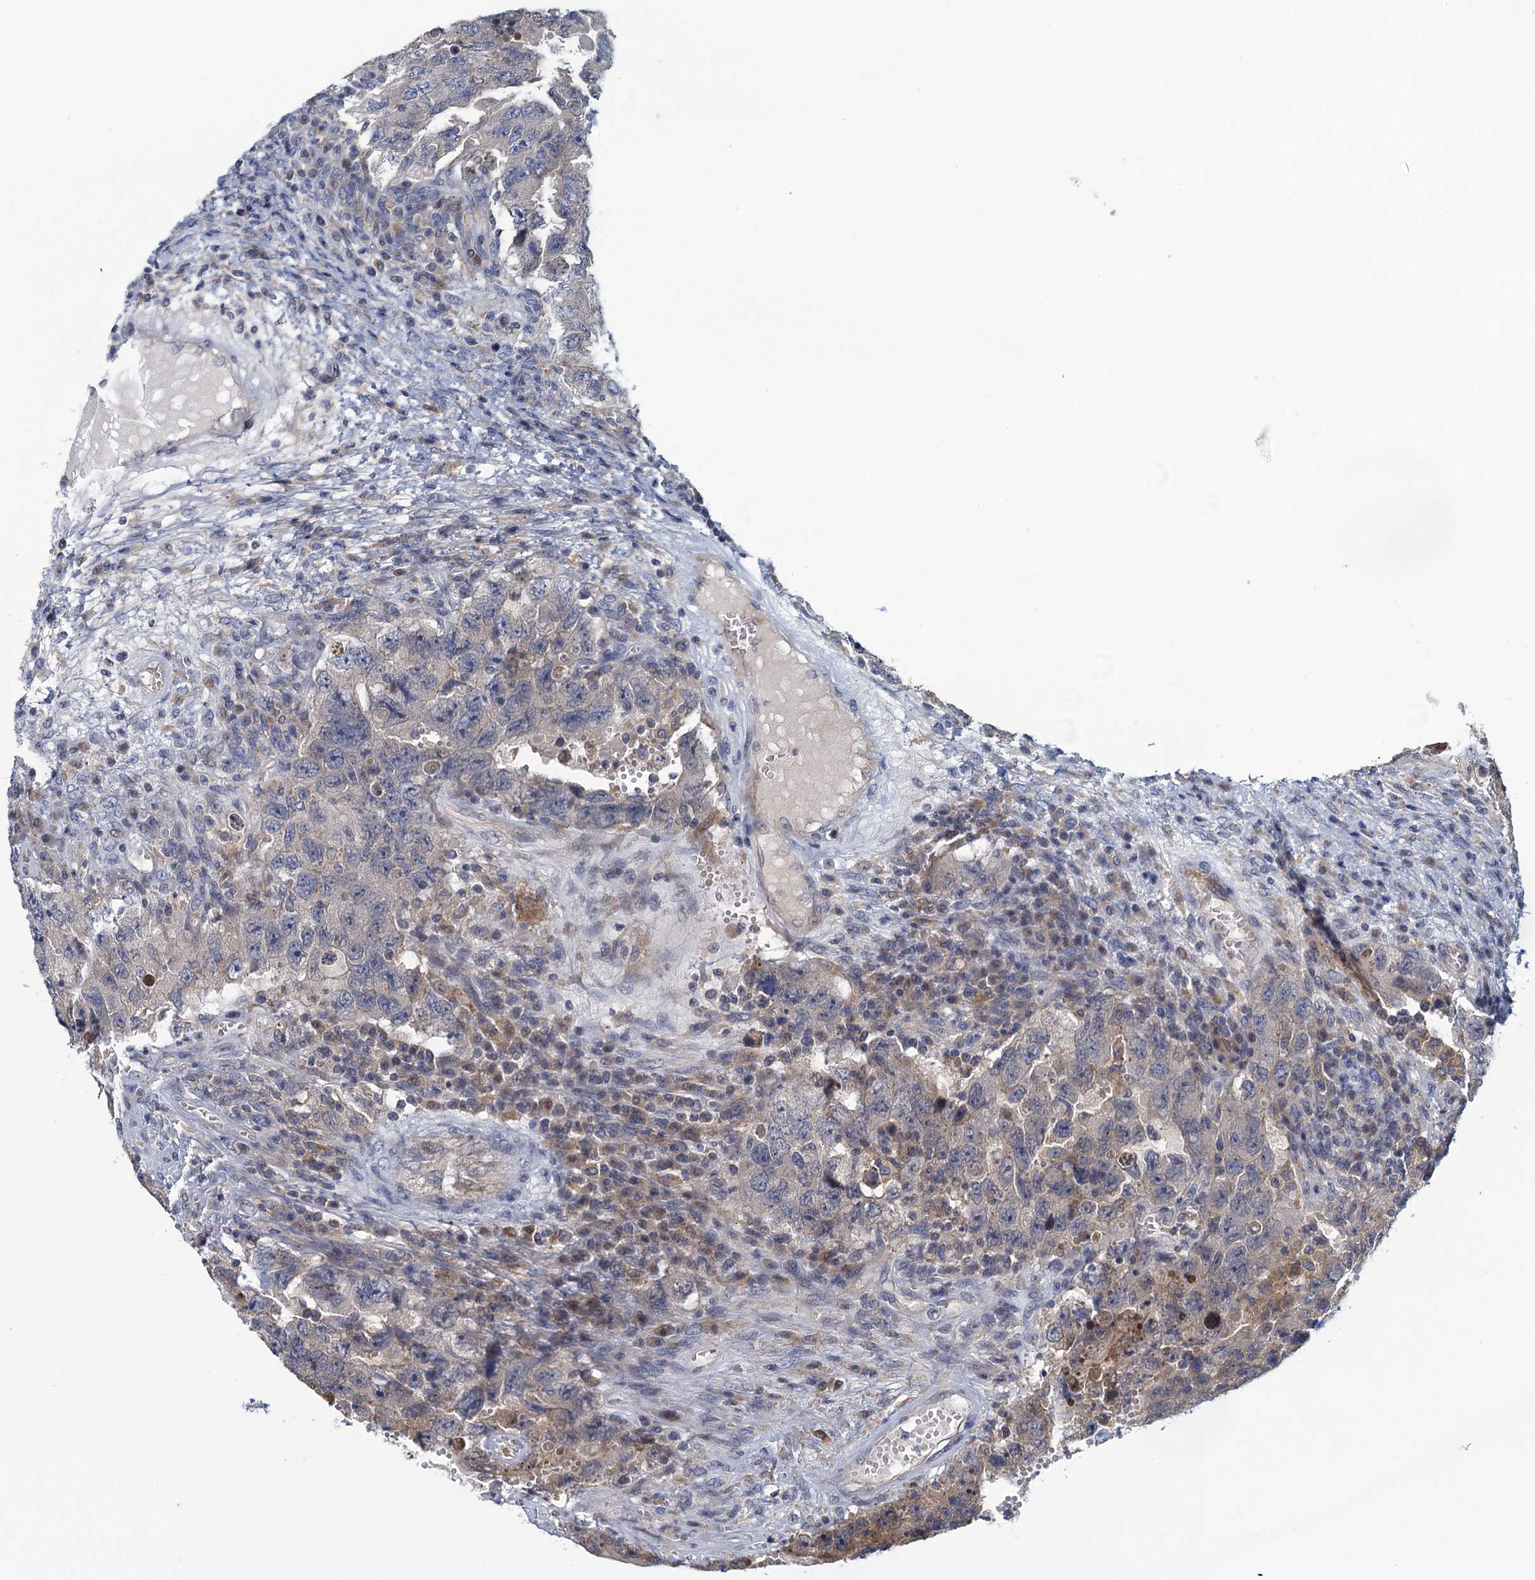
{"staining": {"intensity": "weak", "quantity": "<25%", "location": "cytoplasmic/membranous"}, "tissue": "testis cancer", "cell_type": "Tumor cells", "image_type": "cancer", "snomed": [{"axis": "morphology", "description": "Carcinoma, Embryonal, NOS"}, {"axis": "topography", "description": "Testis"}], "caption": "Immunohistochemistry (IHC) of human testis cancer reveals no staining in tumor cells.", "gene": "NCKAP1L", "patient": {"sex": "male", "age": 26}}